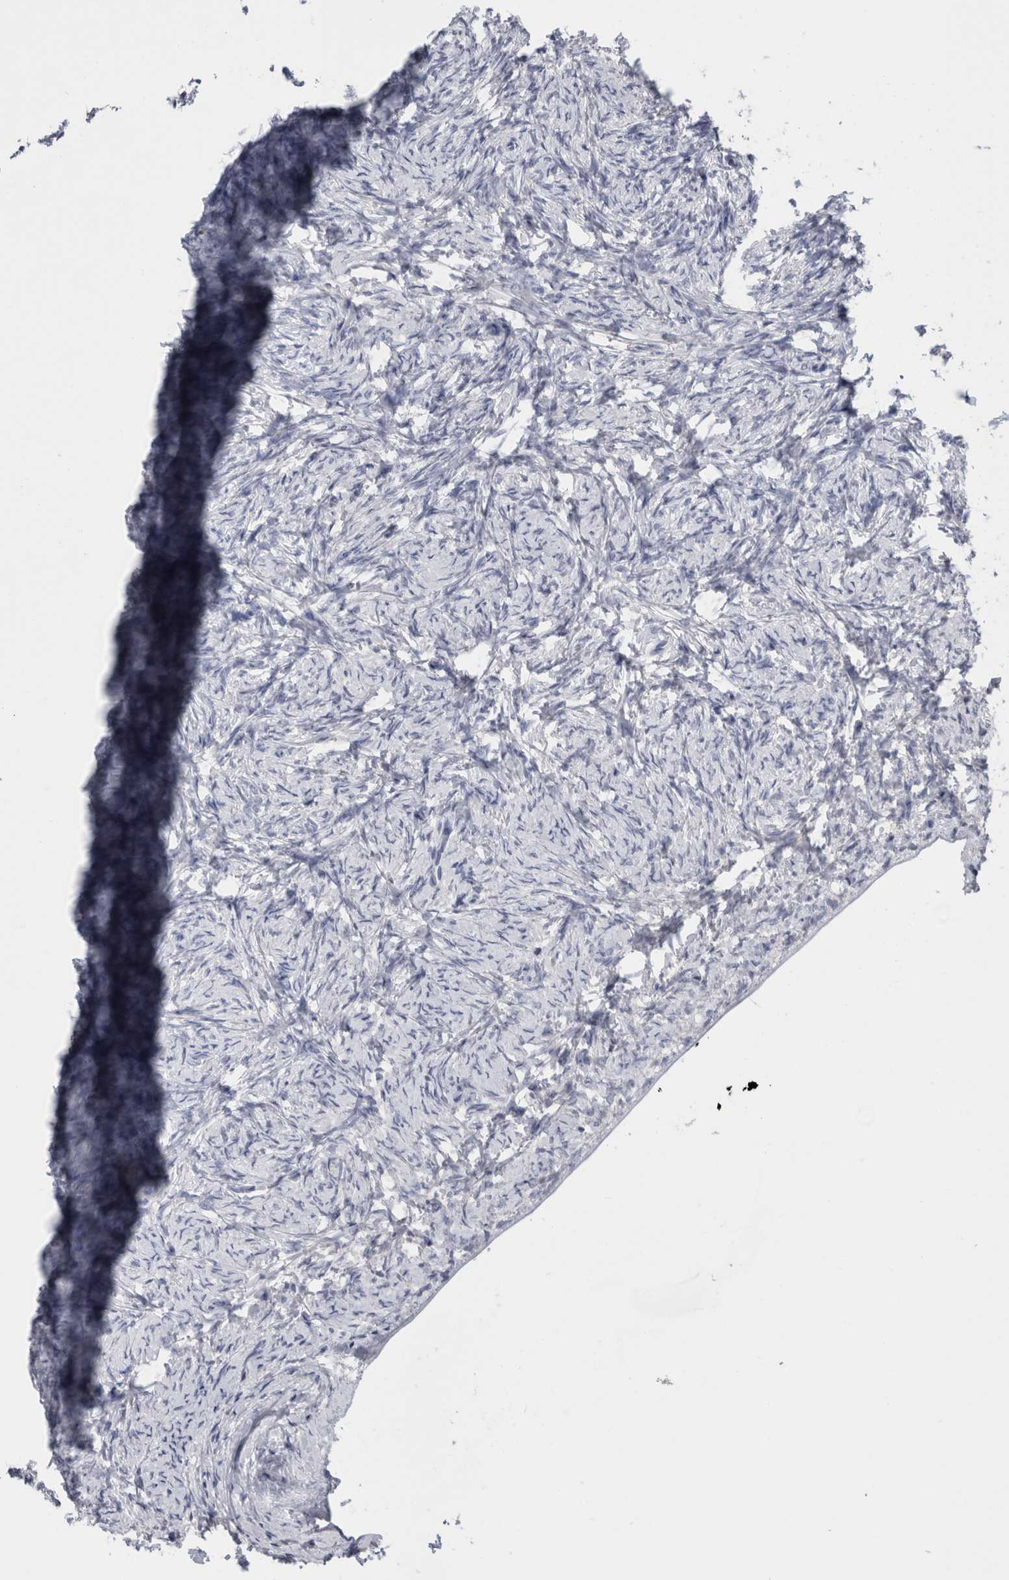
{"staining": {"intensity": "weak", "quantity": "25%-75%", "location": "cytoplasmic/membranous"}, "tissue": "ovary", "cell_type": "Follicle cells", "image_type": "normal", "snomed": [{"axis": "morphology", "description": "Normal tissue, NOS"}, {"axis": "topography", "description": "Ovary"}], "caption": "DAB immunohistochemical staining of normal human ovary reveals weak cytoplasmic/membranous protein positivity in about 25%-75% of follicle cells. (Brightfield microscopy of DAB IHC at high magnification).", "gene": "ANKFY1", "patient": {"sex": "female", "age": 34}}